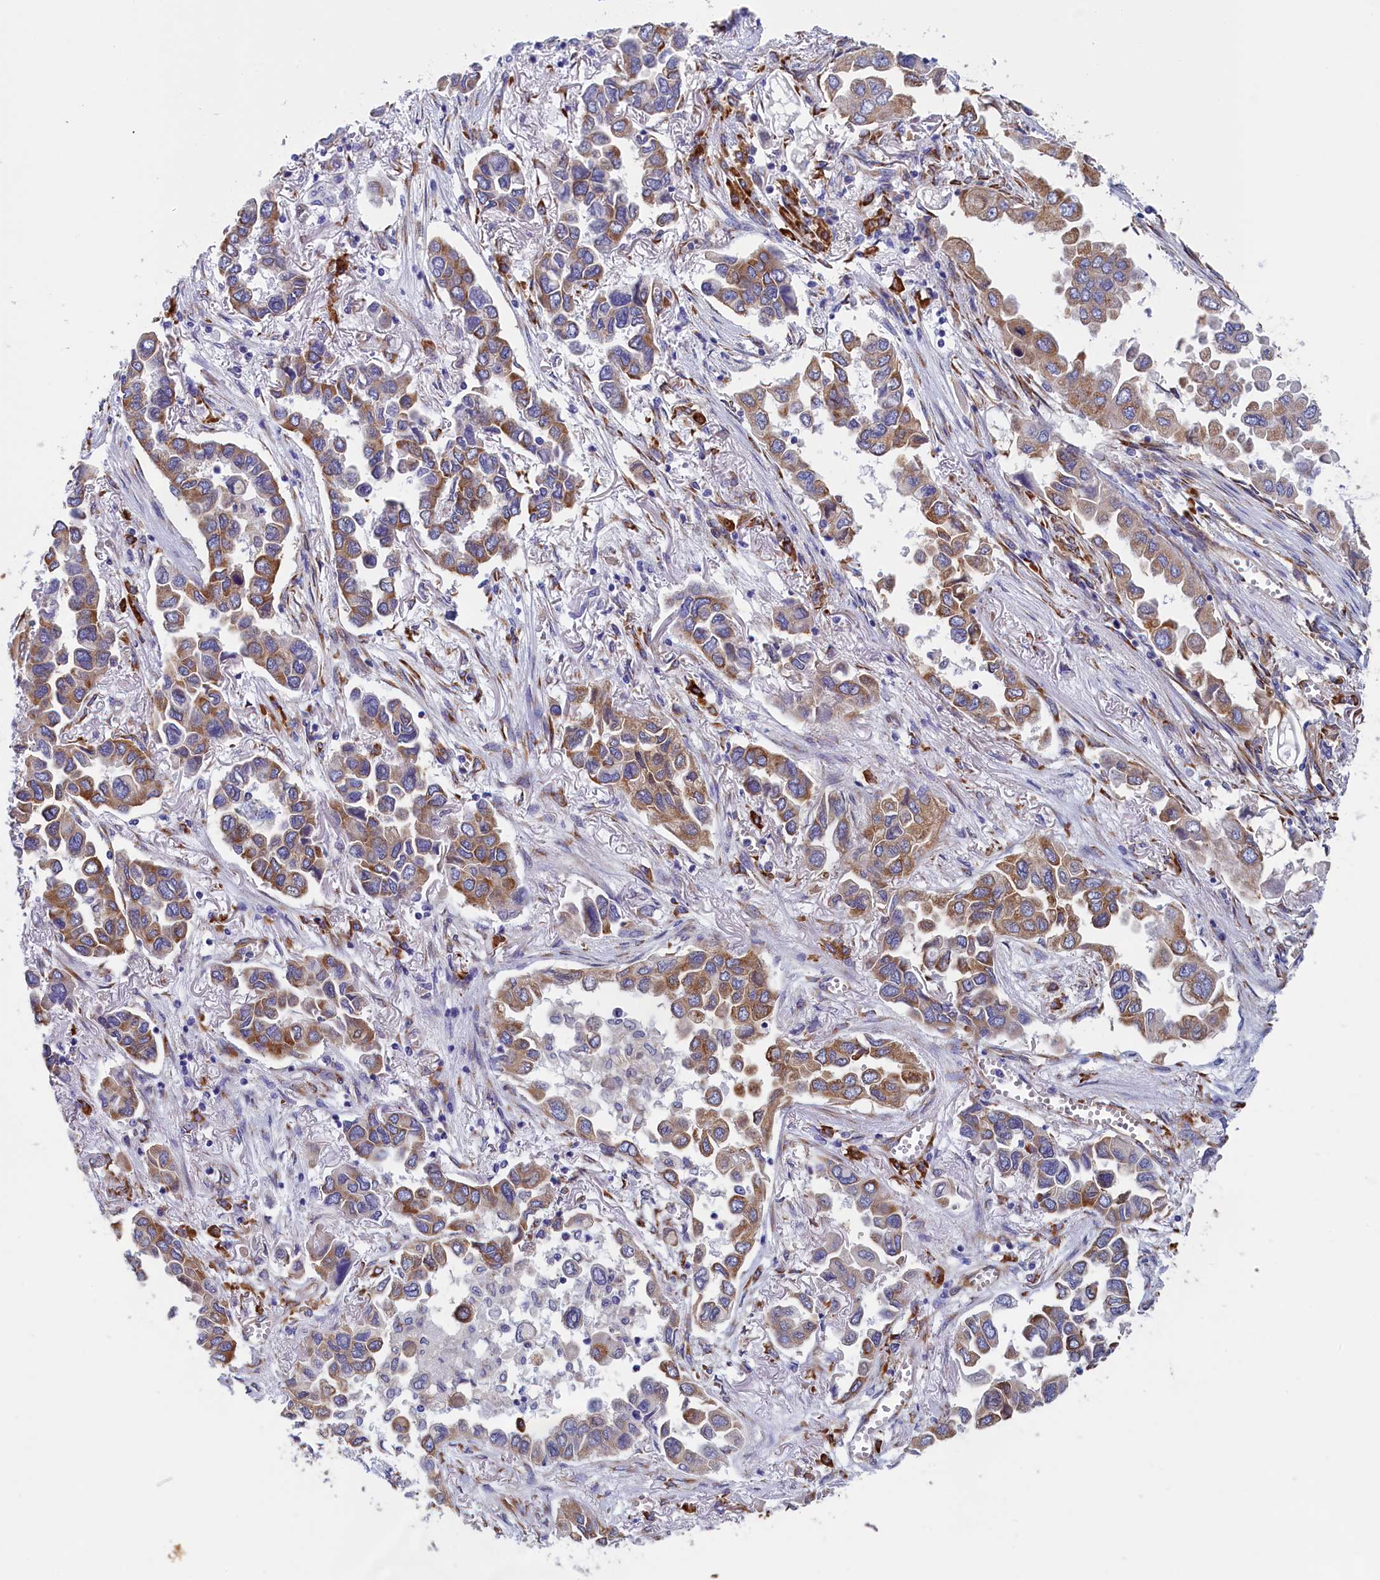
{"staining": {"intensity": "moderate", "quantity": ">75%", "location": "cytoplasmic/membranous"}, "tissue": "lung cancer", "cell_type": "Tumor cells", "image_type": "cancer", "snomed": [{"axis": "morphology", "description": "Adenocarcinoma, NOS"}, {"axis": "topography", "description": "Lung"}], "caption": "Lung cancer stained with a brown dye reveals moderate cytoplasmic/membranous positive expression in approximately >75% of tumor cells.", "gene": "CCDC68", "patient": {"sex": "female", "age": 76}}